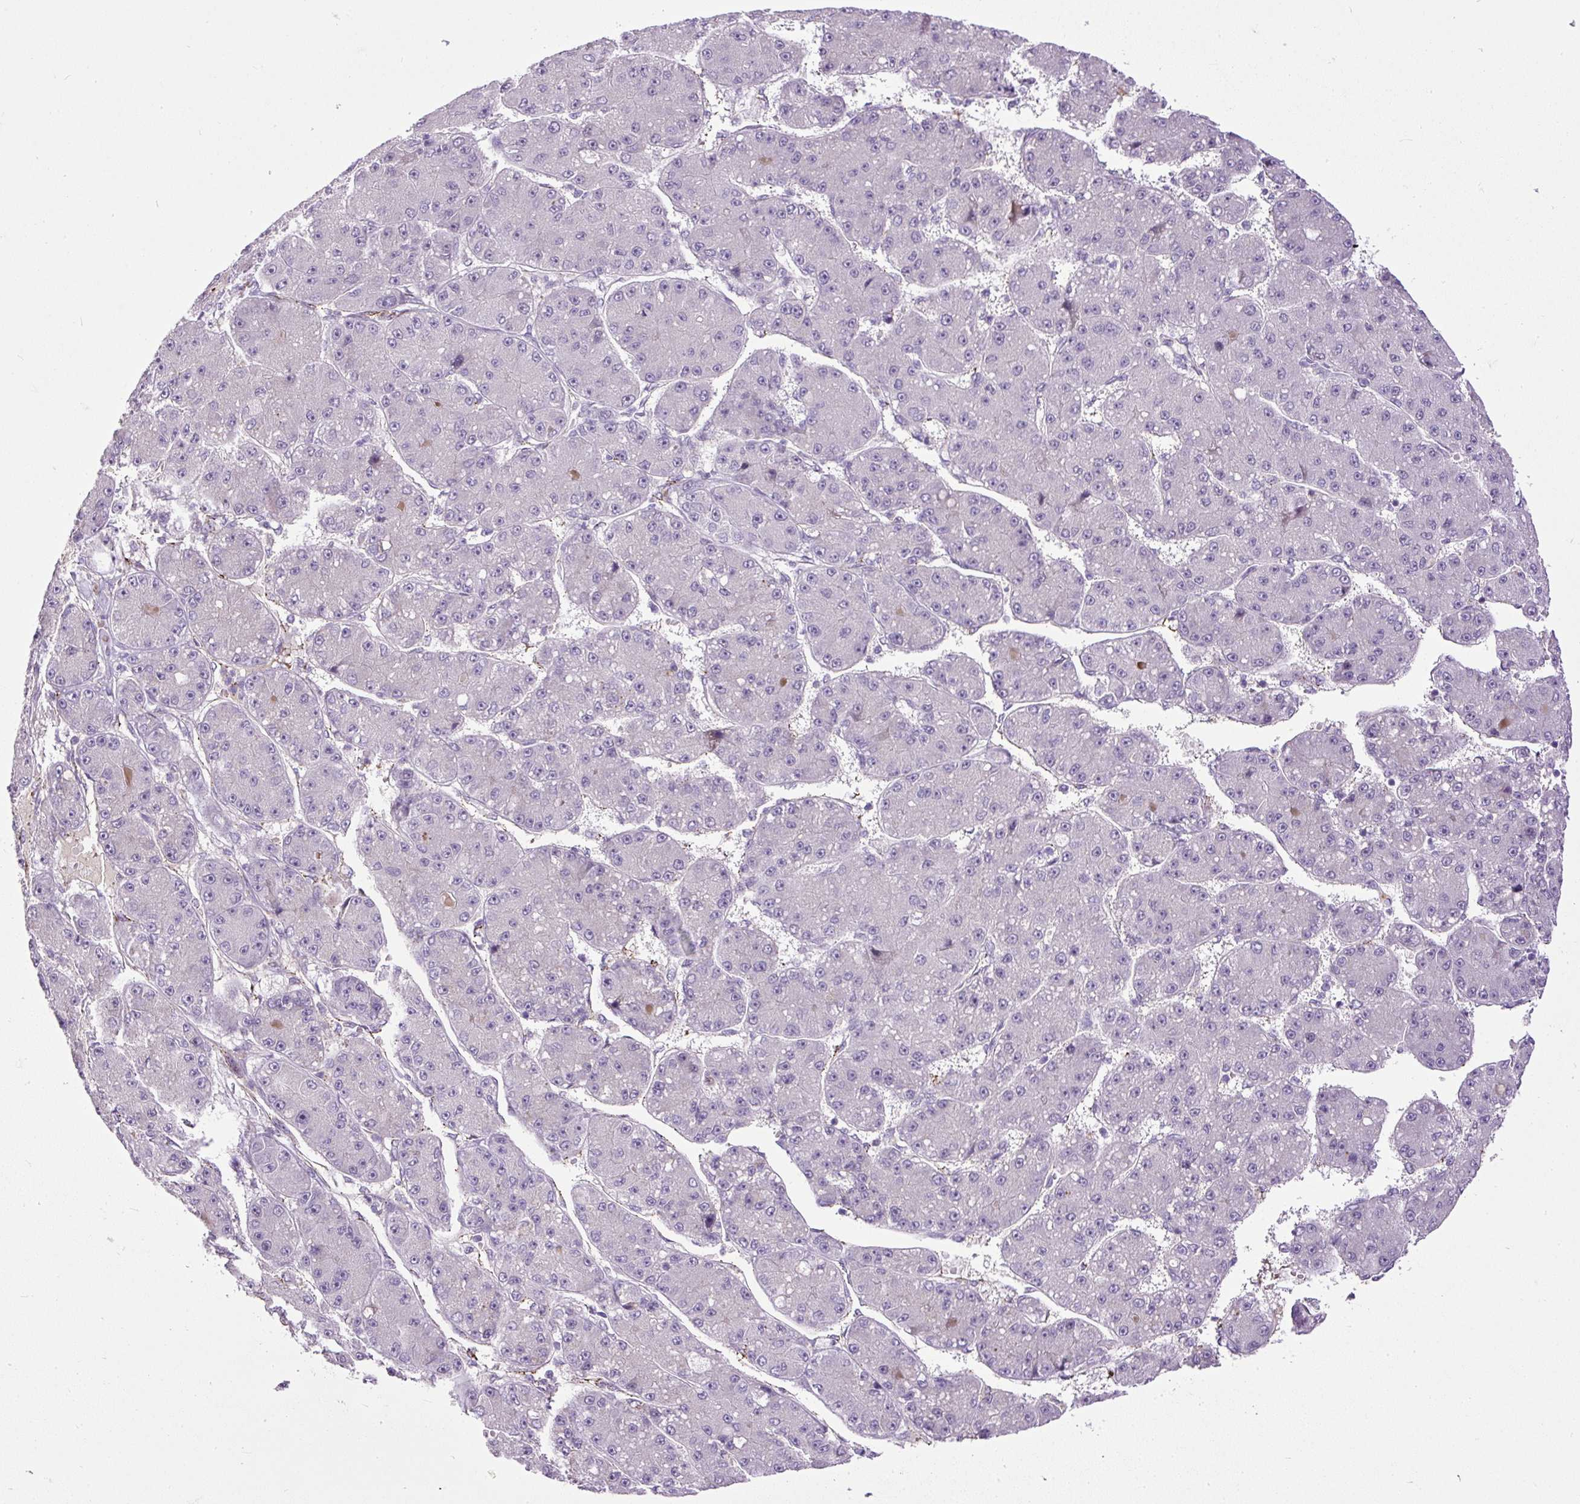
{"staining": {"intensity": "negative", "quantity": "none", "location": "none"}, "tissue": "liver cancer", "cell_type": "Tumor cells", "image_type": "cancer", "snomed": [{"axis": "morphology", "description": "Carcinoma, Hepatocellular, NOS"}, {"axis": "topography", "description": "Liver"}], "caption": "High magnification brightfield microscopy of liver cancer stained with DAB (3,3'-diaminobenzidine) (brown) and counterstained with hematoxylin (blue): tumor cells show no significant positivity. (Brightfield microscopy of DAB (3,3'-diaminobenzidine) immunohistochemistry at high magnification).", "gene": "LEFTY2", "patient": {"sex": "male", "age": 67}}